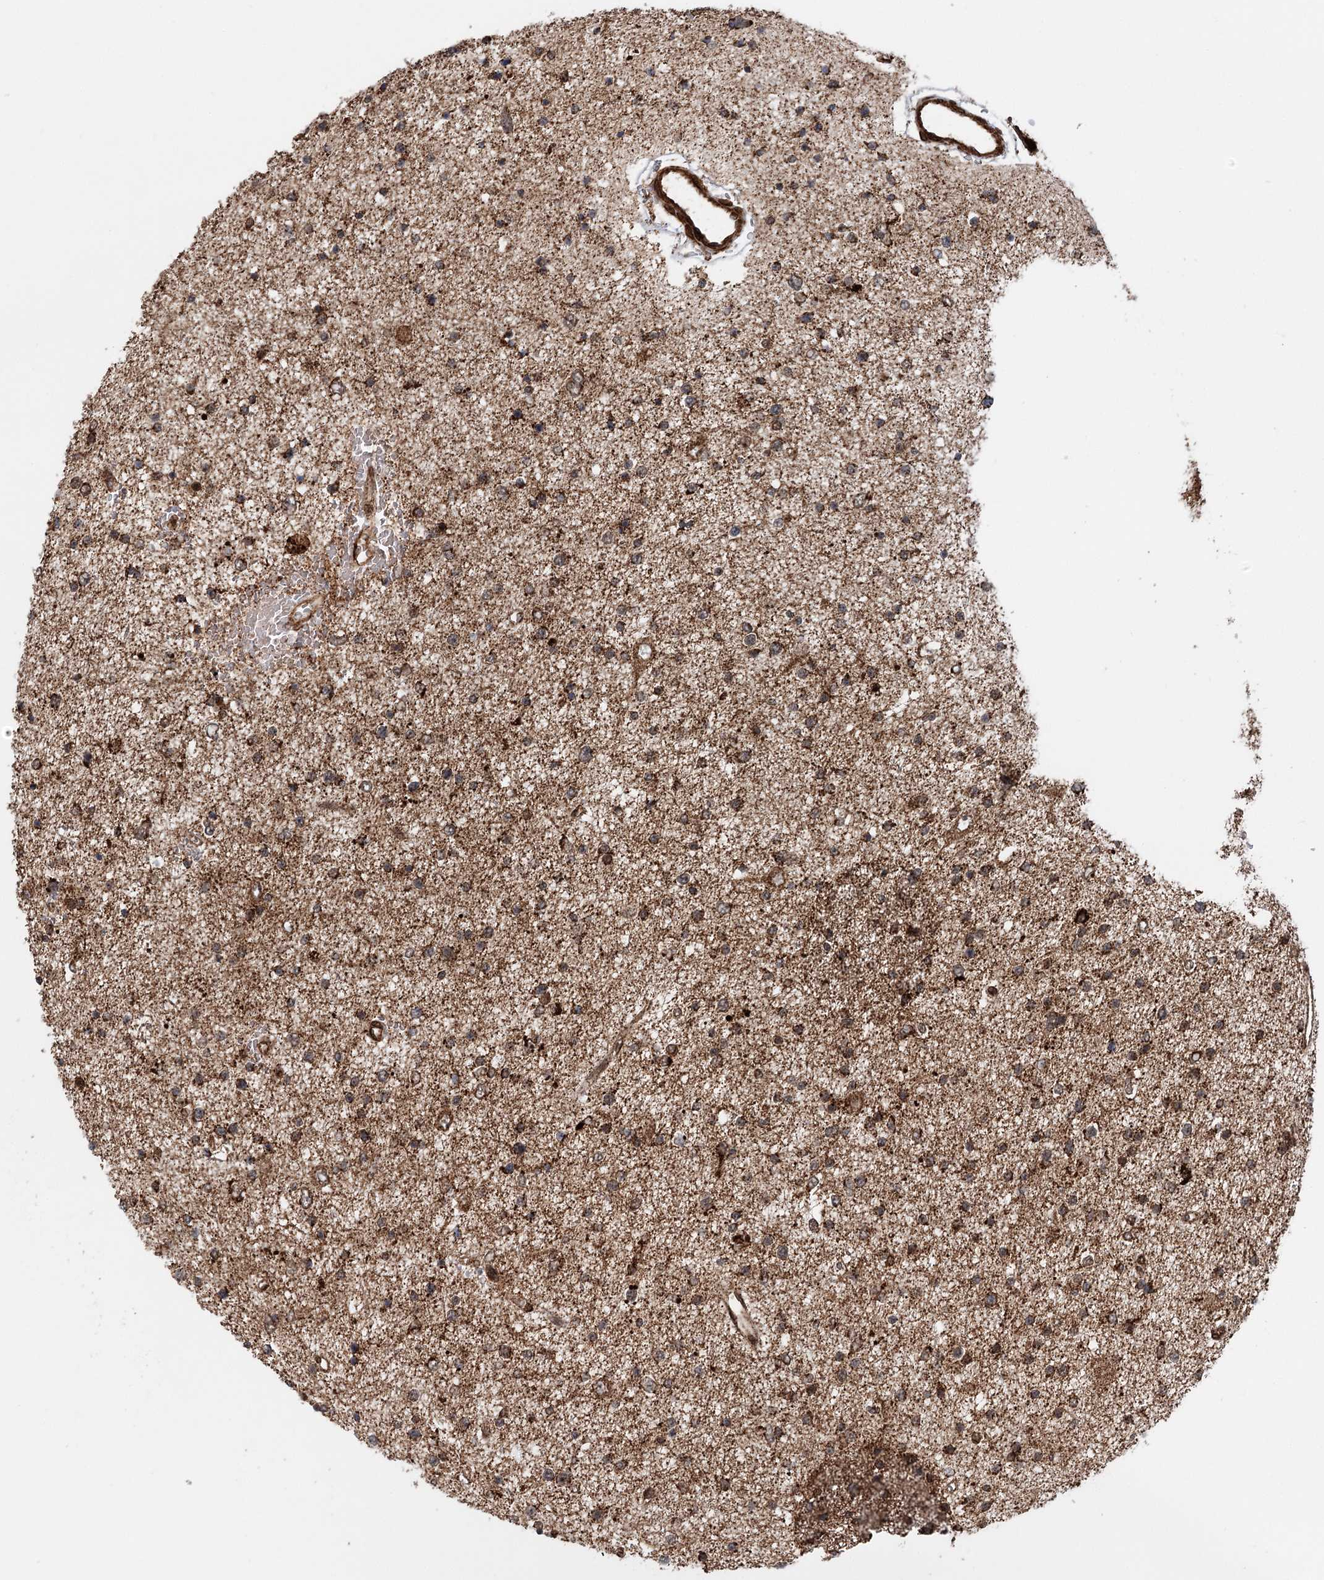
{"staining": {"intensity": "strong", "quantity": "25%-75%", "location": "cytoplasmic/membranous"}, "tissue": "glioma", "cell_type": "Tumor cells", "image_type": "cancer", "snomed": [{"axis": "morphology", "description": "Glioma, malignant, Low grade"}, {"axis": "topography", "description": "Brain"}], "caption": "This histopathology image exhibits IHC staining of human glioma, with high strong cytoplasmic/membranous staining in about 25%-75% of tumor cells.", "gene": "BCKDHA", "patient": {"sex": "female", "age": 37}}